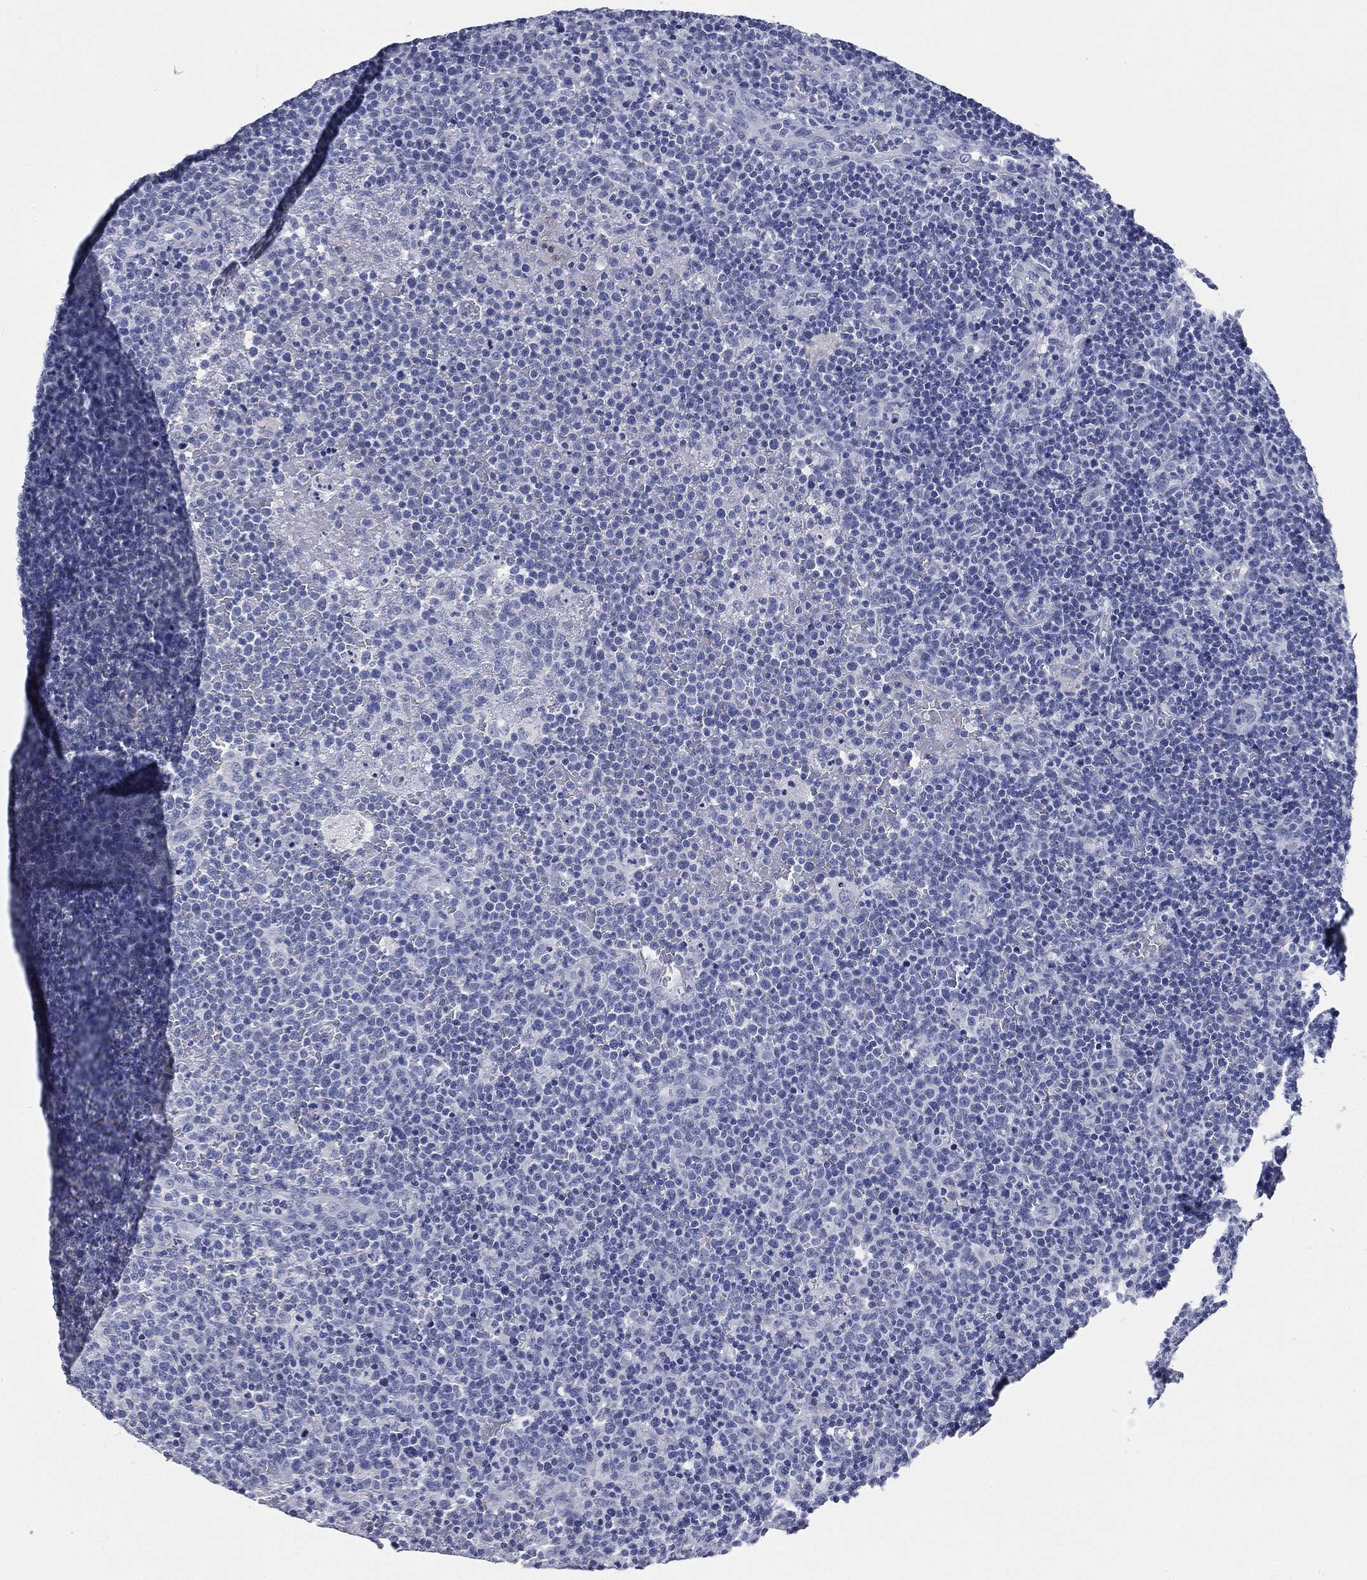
{"staining": {"intensity": "negative", "quantity": "none", "location": "none"}, "tissue": "lymphoma", "cell_type": "Tumor cells", "image_type": "cancer", "snomed": [{"axis": "morphology", "description": "Malignant lymphoma, non-Hodgkin's type, High grade"}, {"axis": "topography", "description": "Lymph node"}], "caption": "High-grade malignant lymphoma, non-Hodgkin's type stained for a protein using IHC shows no staining tumor cells.", "gene": "ATP2A1", "patient": {"sex": "male", "age": 61}}